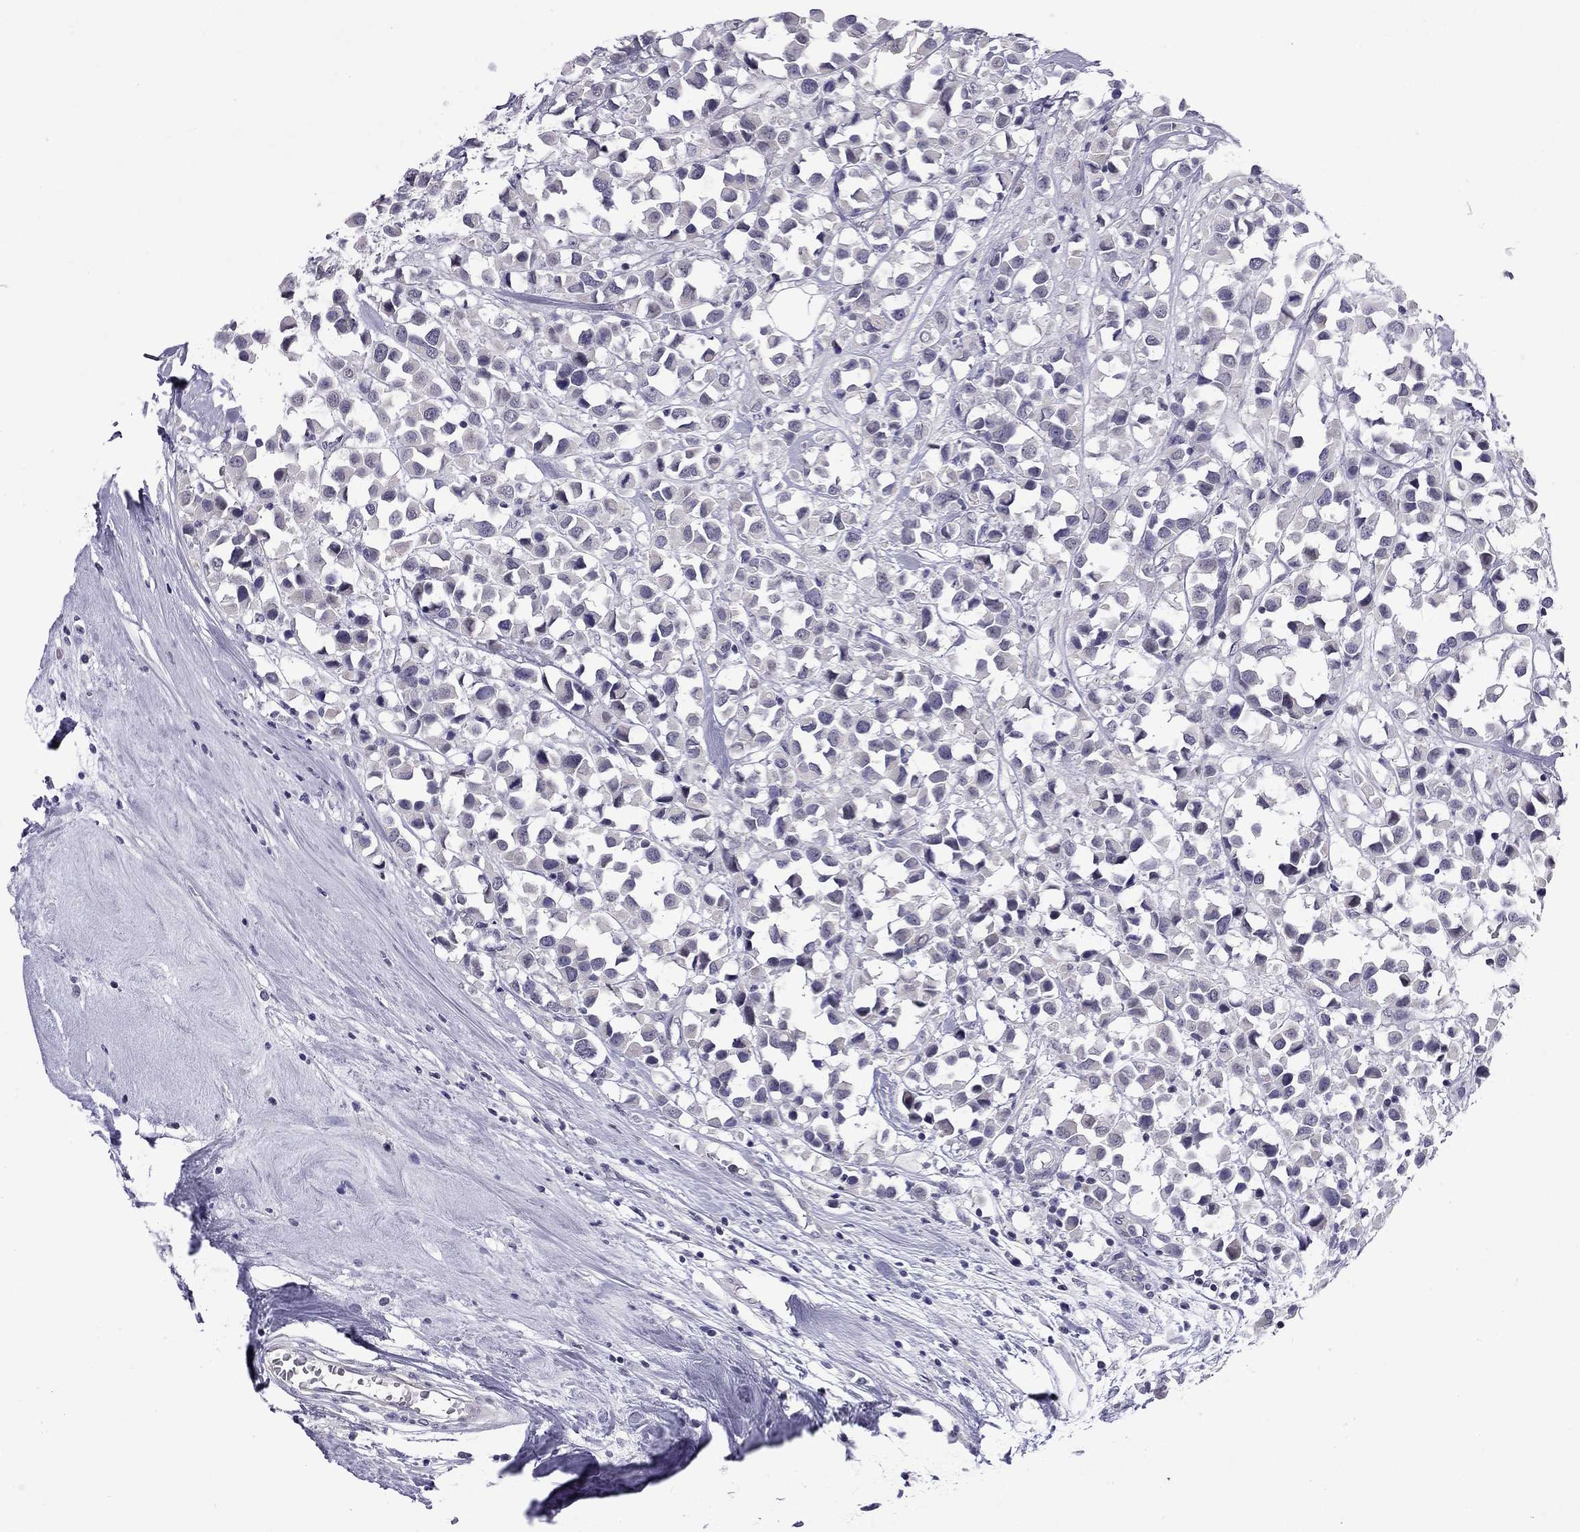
{"staining": {"intensity": "negative", "quantity": "none", "location": "none"}, "tissue": "breast cancer", "cell_type": "Tumor cells", "image_type": "cancer", "snomed": [{"axis": "morphology", "description": "Duct carcinoma"}, {"axis": "topography", "description": "Breast"}], "caption": "The micrograph shows no significant positivity in tumor cells of breast infiltrating ductal carcinoma.", "gene": "RTL9", "patient": {"sex": "female", "age": 61}}